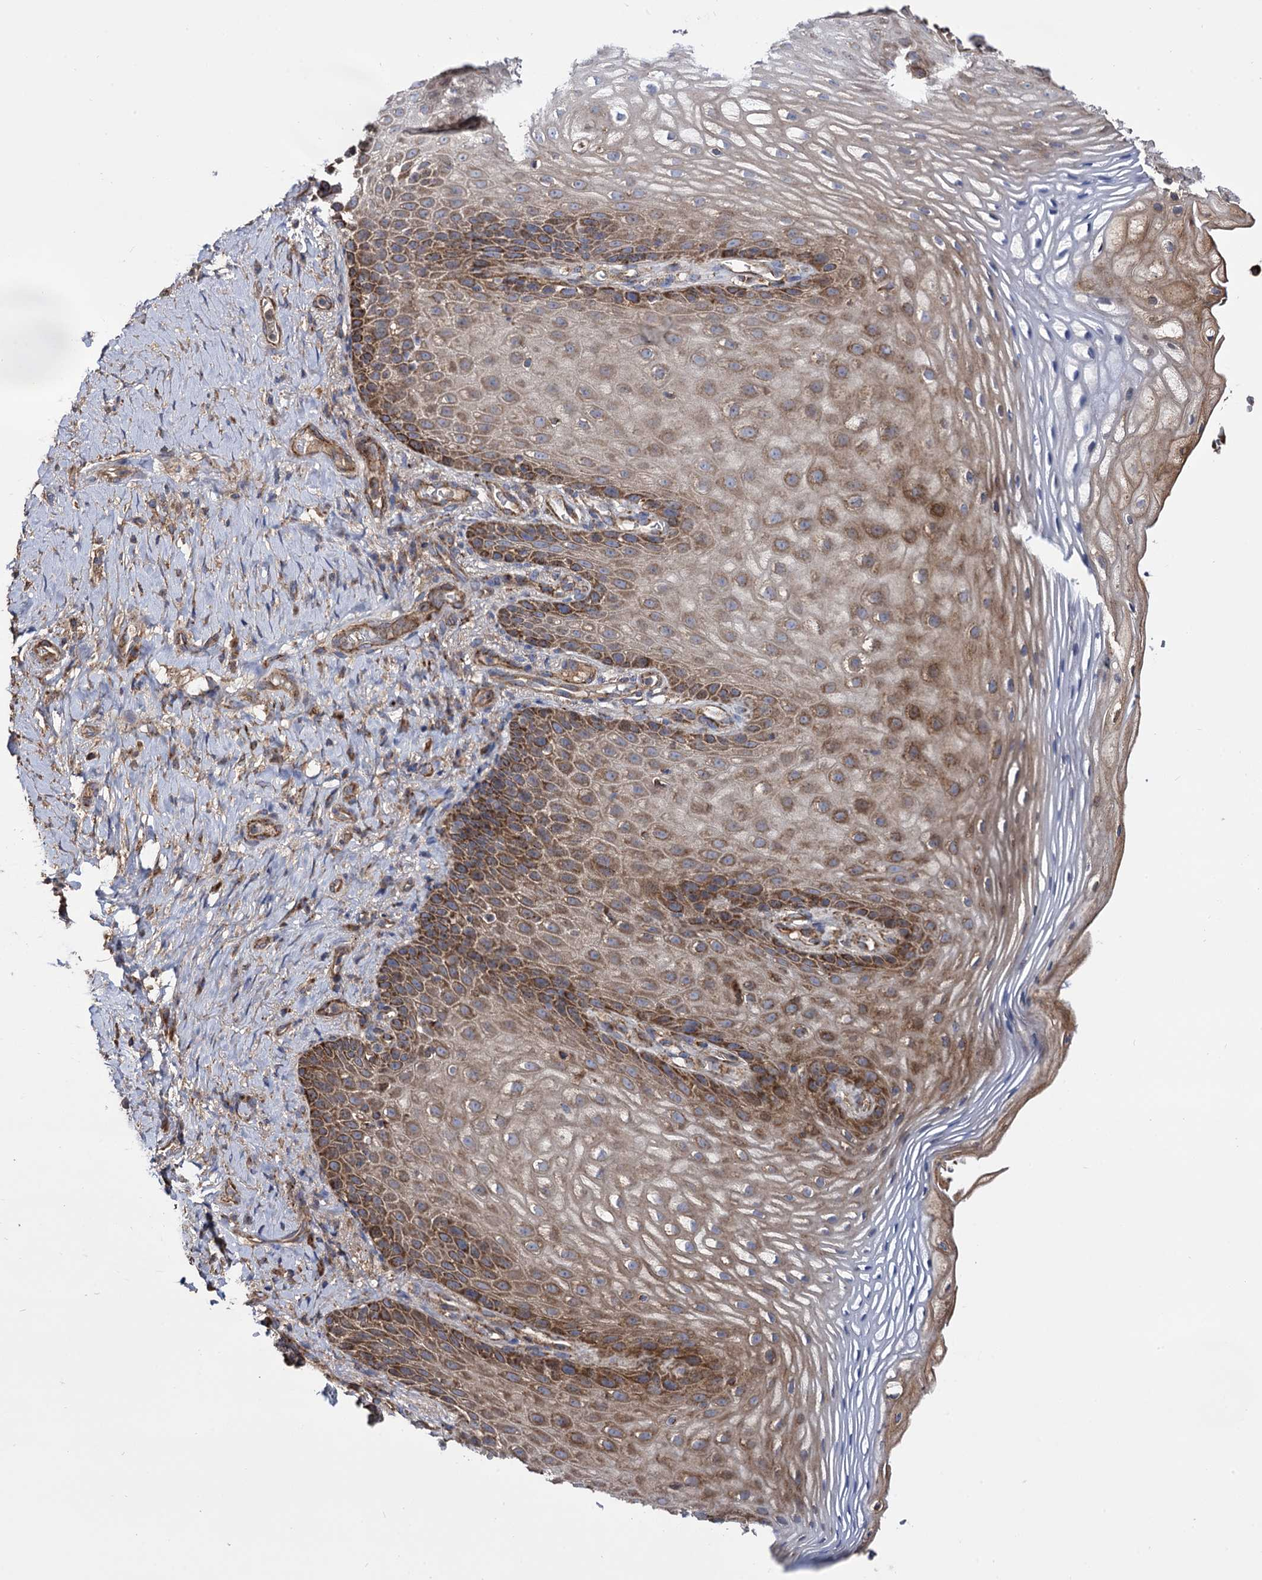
{"staining": {"intensity": "moderate", "quantity": ">75%", "location": "cytoplasmic/membranous"}, "tissue": "vagina", "cell_type": "Squamous epithelial cells", "image_type": "normal", "snomed": [{"axis": "morphology", "description": "Normal tissue, NOS"}, {"axis": "topography", "description": "Vagina"}], "caption": "Immunohistochemistry (IHC) of unremarkable human vagina demonstrates medium levels of moderate cytoplasmic/membranous expression in about >75% of squamous epithelial cells. The staining was performed using DAB, with brown indicating positive protein expression. Nuclei are stained blue with hematoxylin.", "gene": "IQCH", "patient": {"sex": "female", "age": 60}}